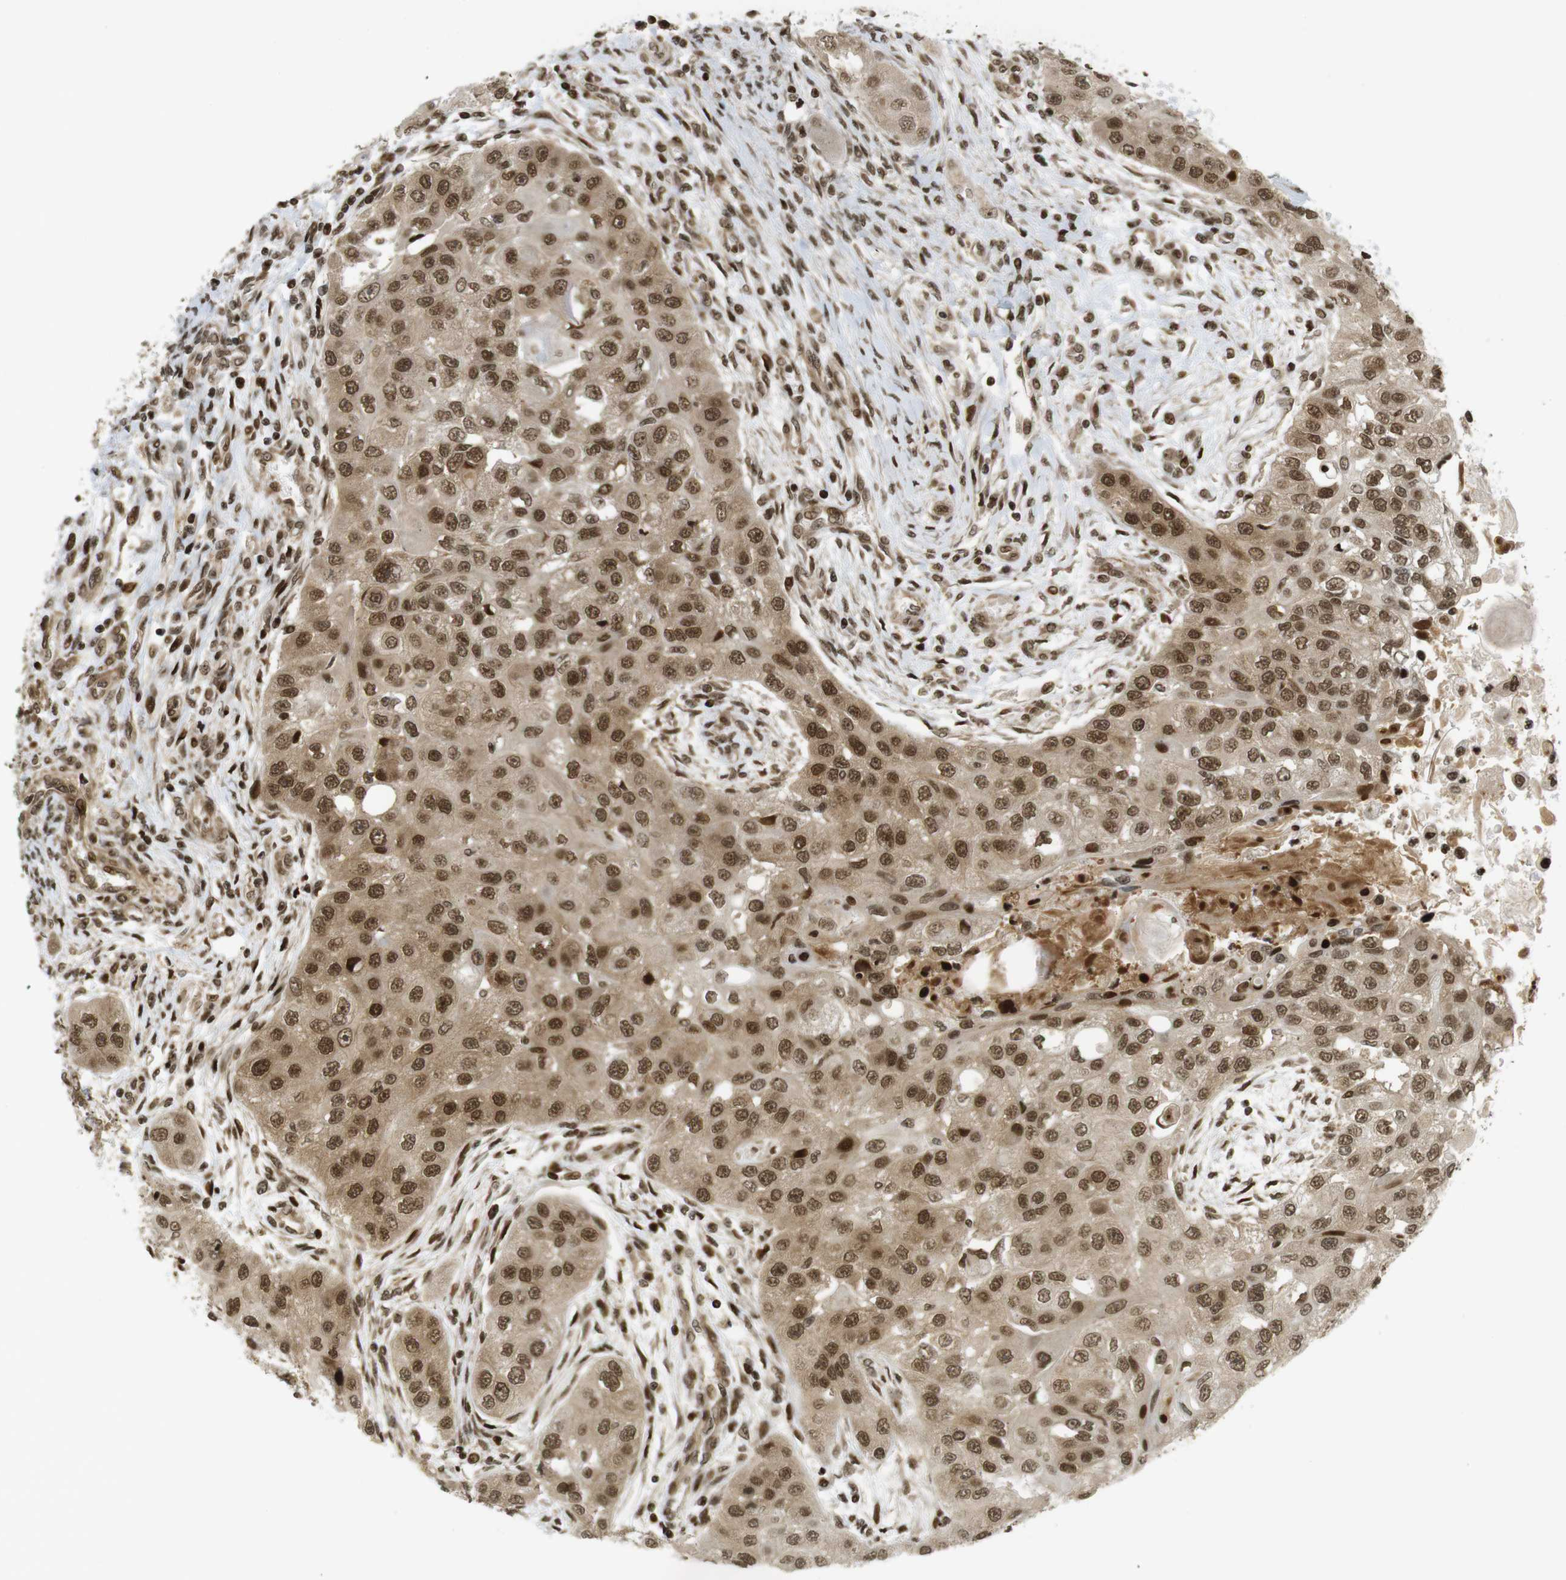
{"staining": {"intensity": "moderate", "quantity": ">75%", "location": "cytoplasmic/membranous,nuclear"}, "tissue": "head and neck cancer", "cell_type": "Tumor cells", "image_type": "cancer", "snomed": [{"axis": "morphology", "description": "Normal tissue, NOS"}, {"axis": "morphology", "description": "Squamous cell carcinoma, NOS"}, {"axis": "topography", "description": "Skeletal muscle"}, {"axis": "topography", "description": "Head-Neck"}], "caption": "Immunohistochemistry (IHC) micrograph of neoplastic tissue: human head and neck squamous cell carcinoma stained using immunohistochemistry displays medium levels of moderate protein expression localized specifically in the cytoplasmic/membranous and nuclear of tumor cells, appearing as a cytoplasmic/membranous and nuclear brown color.", "gene": "RUVBL2", "patient": {"sex": "male", "age": 51}}